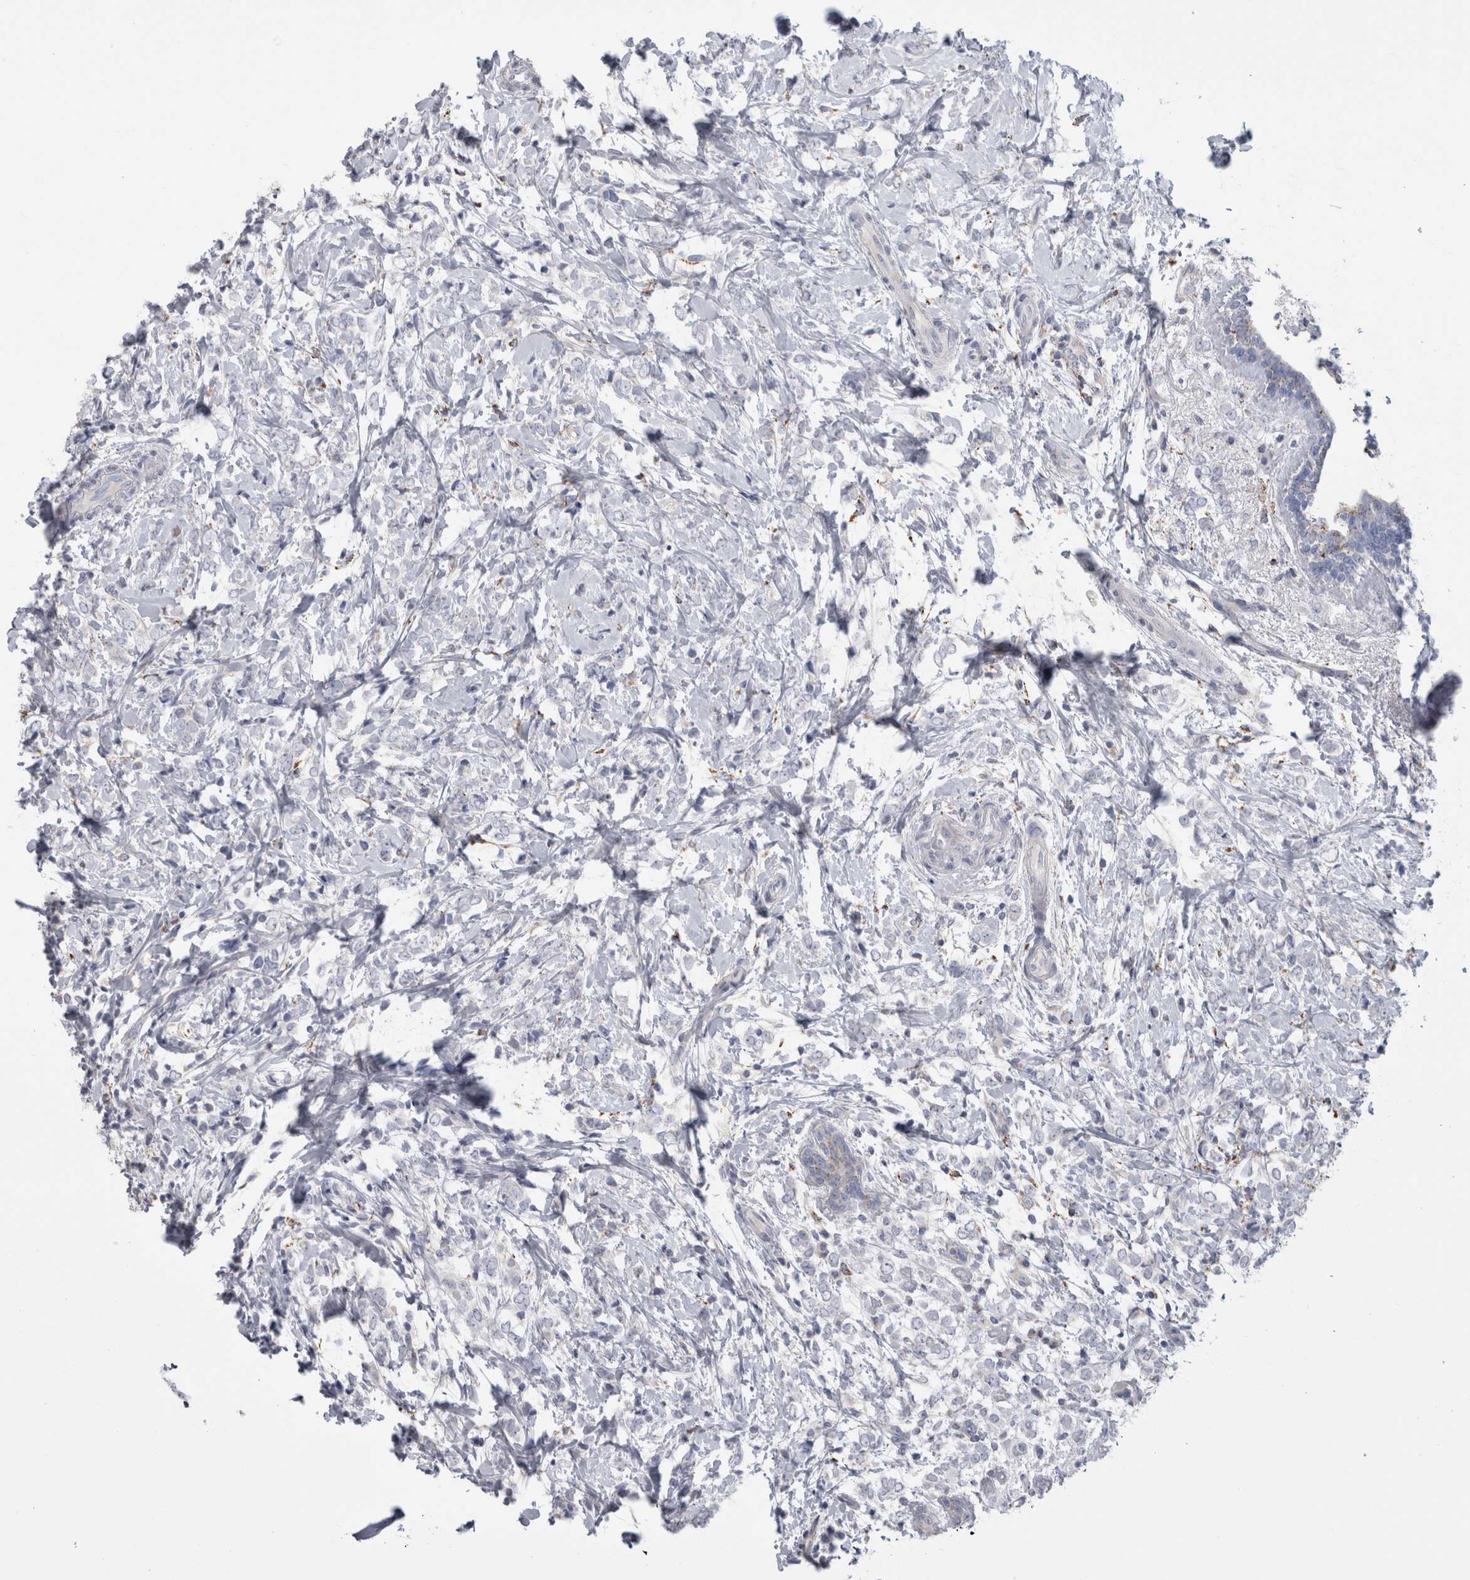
{"staining": {"intensity": "negative", "quantity": "none", "location": "none"}, "tissue": "breast cancer", "cell_type": "Tumor cells", "image_type": "cancer", "snomed": [{"axis": "morphology", "description": "Normal tissue, NOS"}, {"axis": "morphology", "description": "Lobular carcinoma"}, {"axis": "topography", "description": "Breast"}], "caption": "IHC histopathology image of neoplastic tissue: human breast lobular carcinoma stained with DAB (3,3'-diaminobenzidine) demonstrates no significant protein positivity in tumor cells.", "gene": "GATM", "patient": {"sex": "female", "age": 47}}